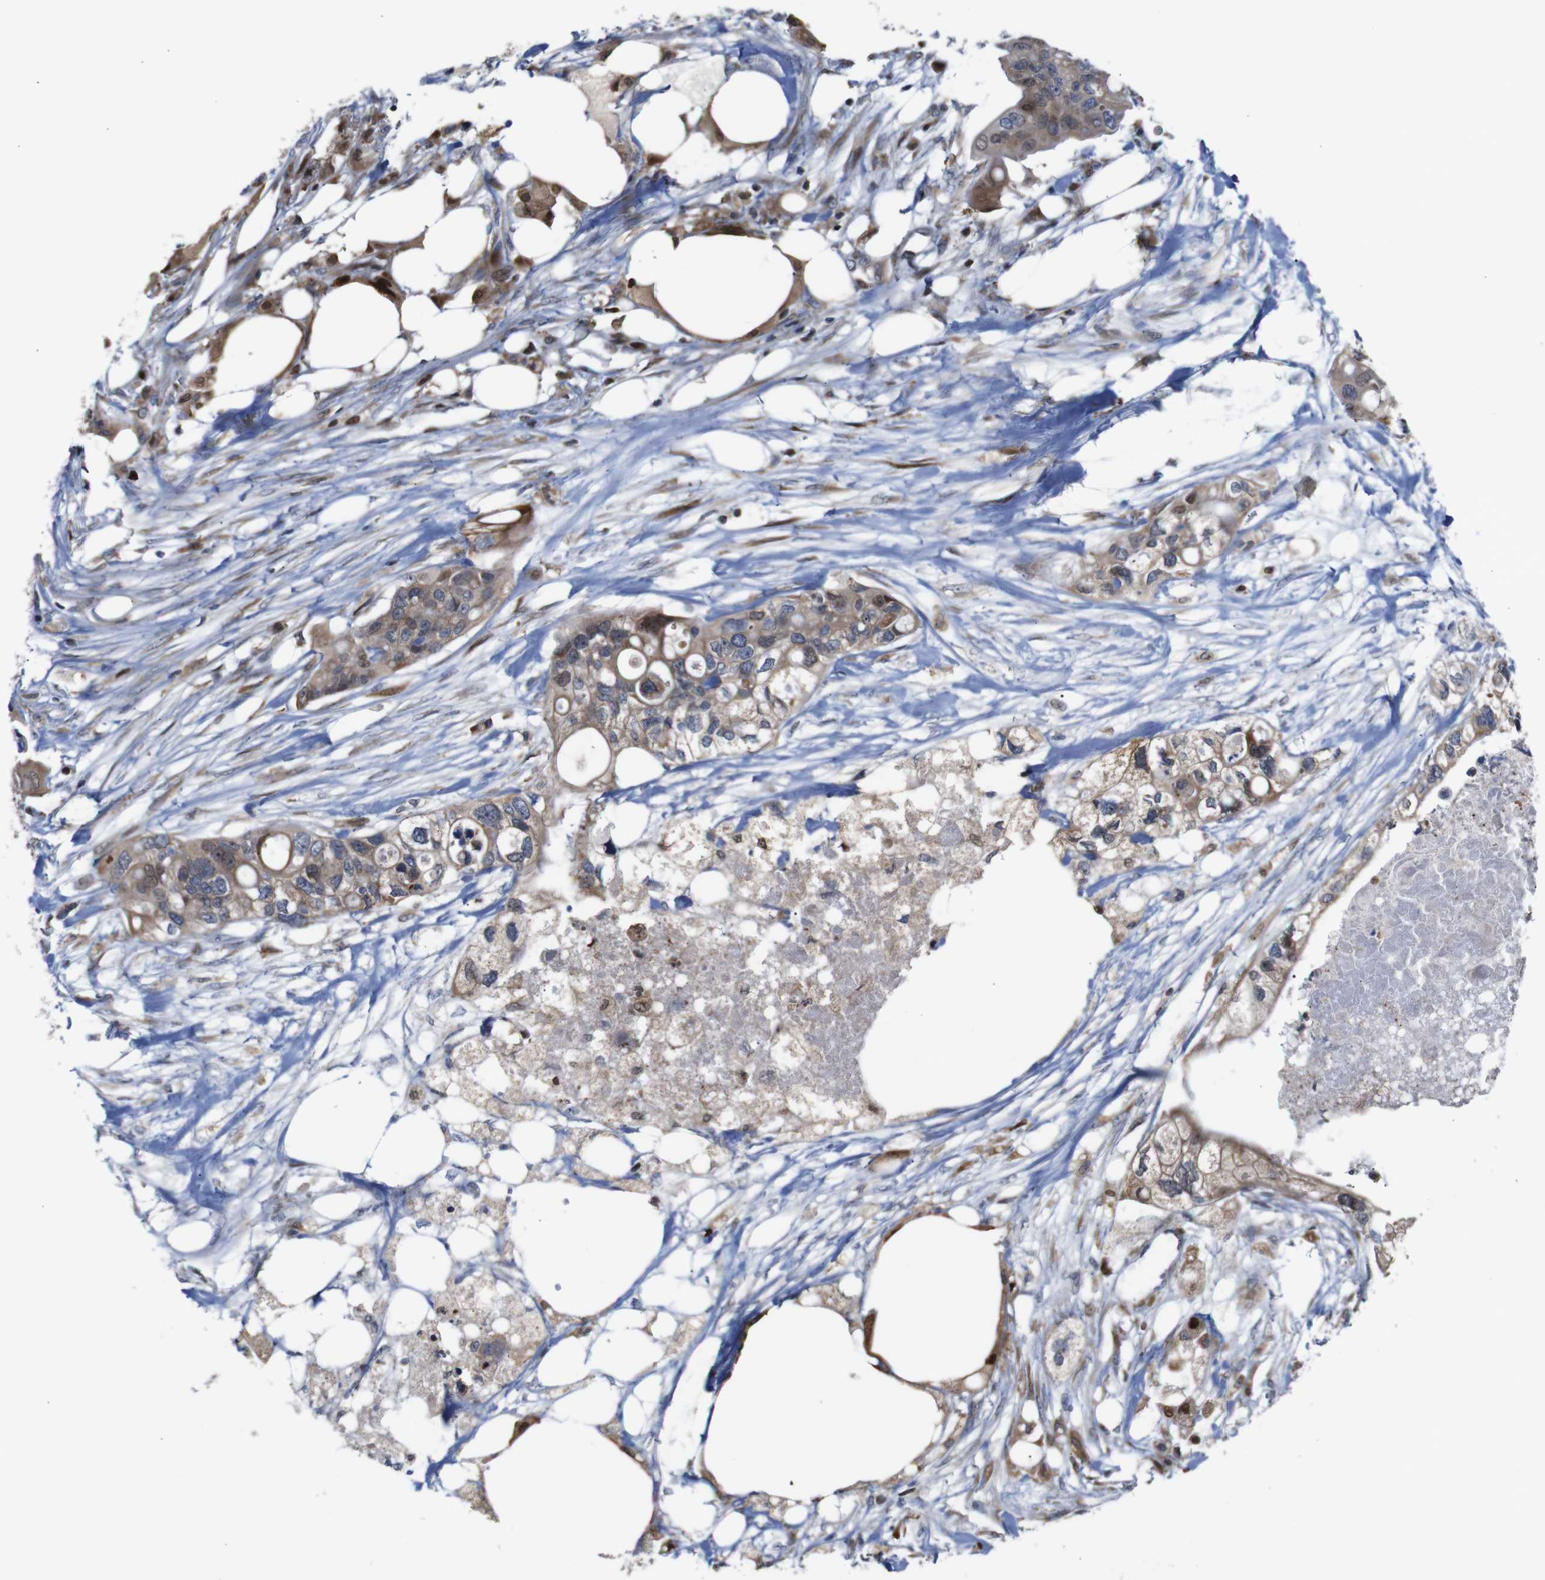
{"staining": {"intensity": "moderate", "quantity": ">75%", "location": "cytoplasmic/membranous"}, "tissue": "colorectal cancer", "cell_type": "Tumor cells", "image_type": "cancer", "snomed": [{"axis": "morphology", "description": "Adenocarcinoma, NOS"}, {"axis": "topography", "description": "Colon"}], "caption": "Immunohistochemistry (IHC) (DAB) staining of colorectal adenocarcinoma demonstrates moderate cytoplasmic/membranous protein positivity in approximately >75% of tumor cells.", "gene": "PTPN1", "patient": {"sex": "female", "age": 57}}